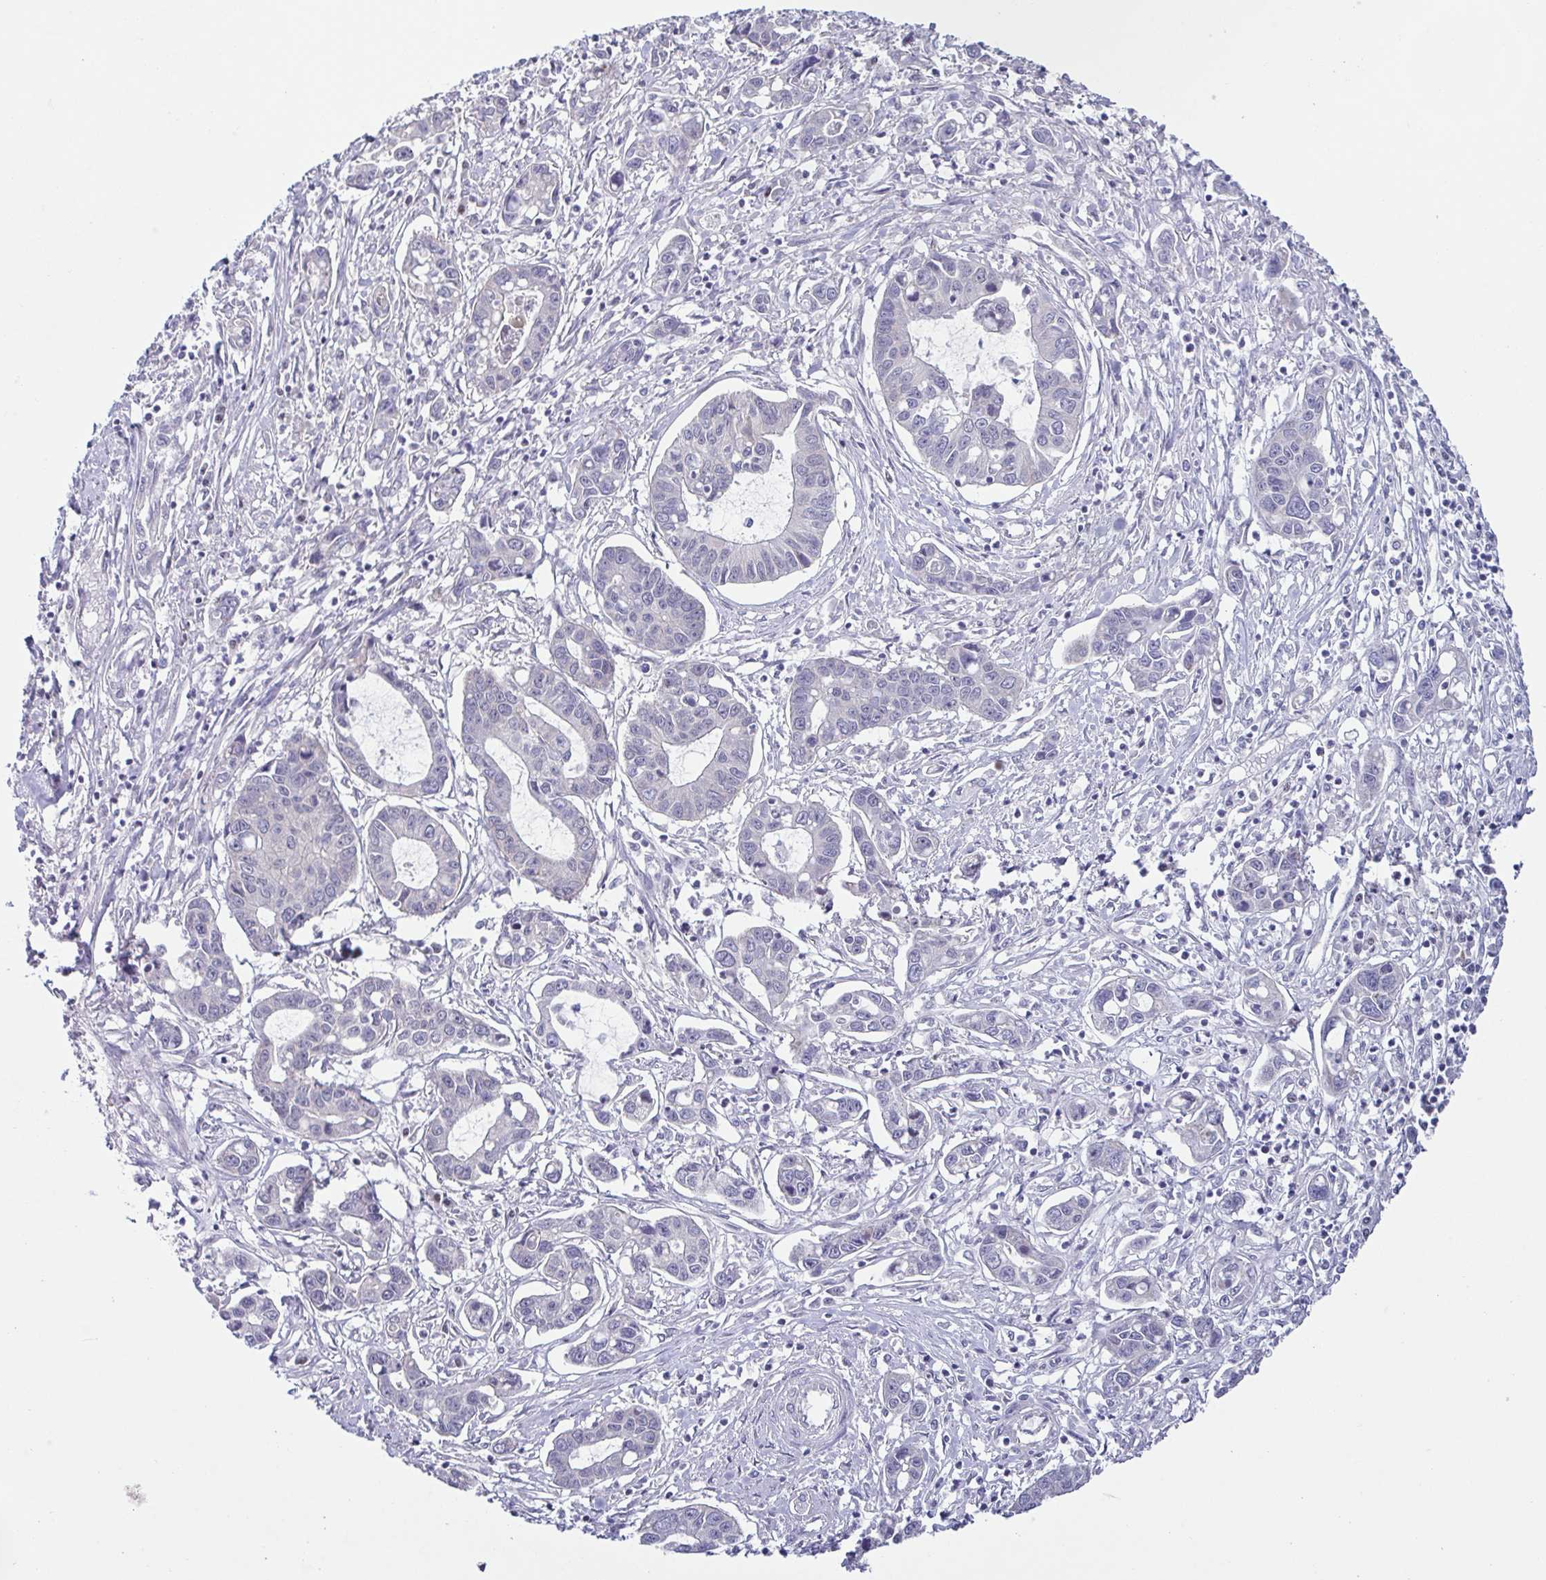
{"staining": {"intensity": "negative", "quantity": "none", "location": "none"}, "tissue": "liver cancer", "cell_type": "Tumor cells", "image_type": "cancer", "snomed": [{"axis": "morphology", "description": "Cholangiocarcinoma"}, {"axis": "topography", "description": "Liver"}], "caption": "This is an IHC histopathology image of human liver cancer. There is no staining in tumor cells.", "gene": "UBE2Q1", "patient": {"sex": "male", "age": 58}}